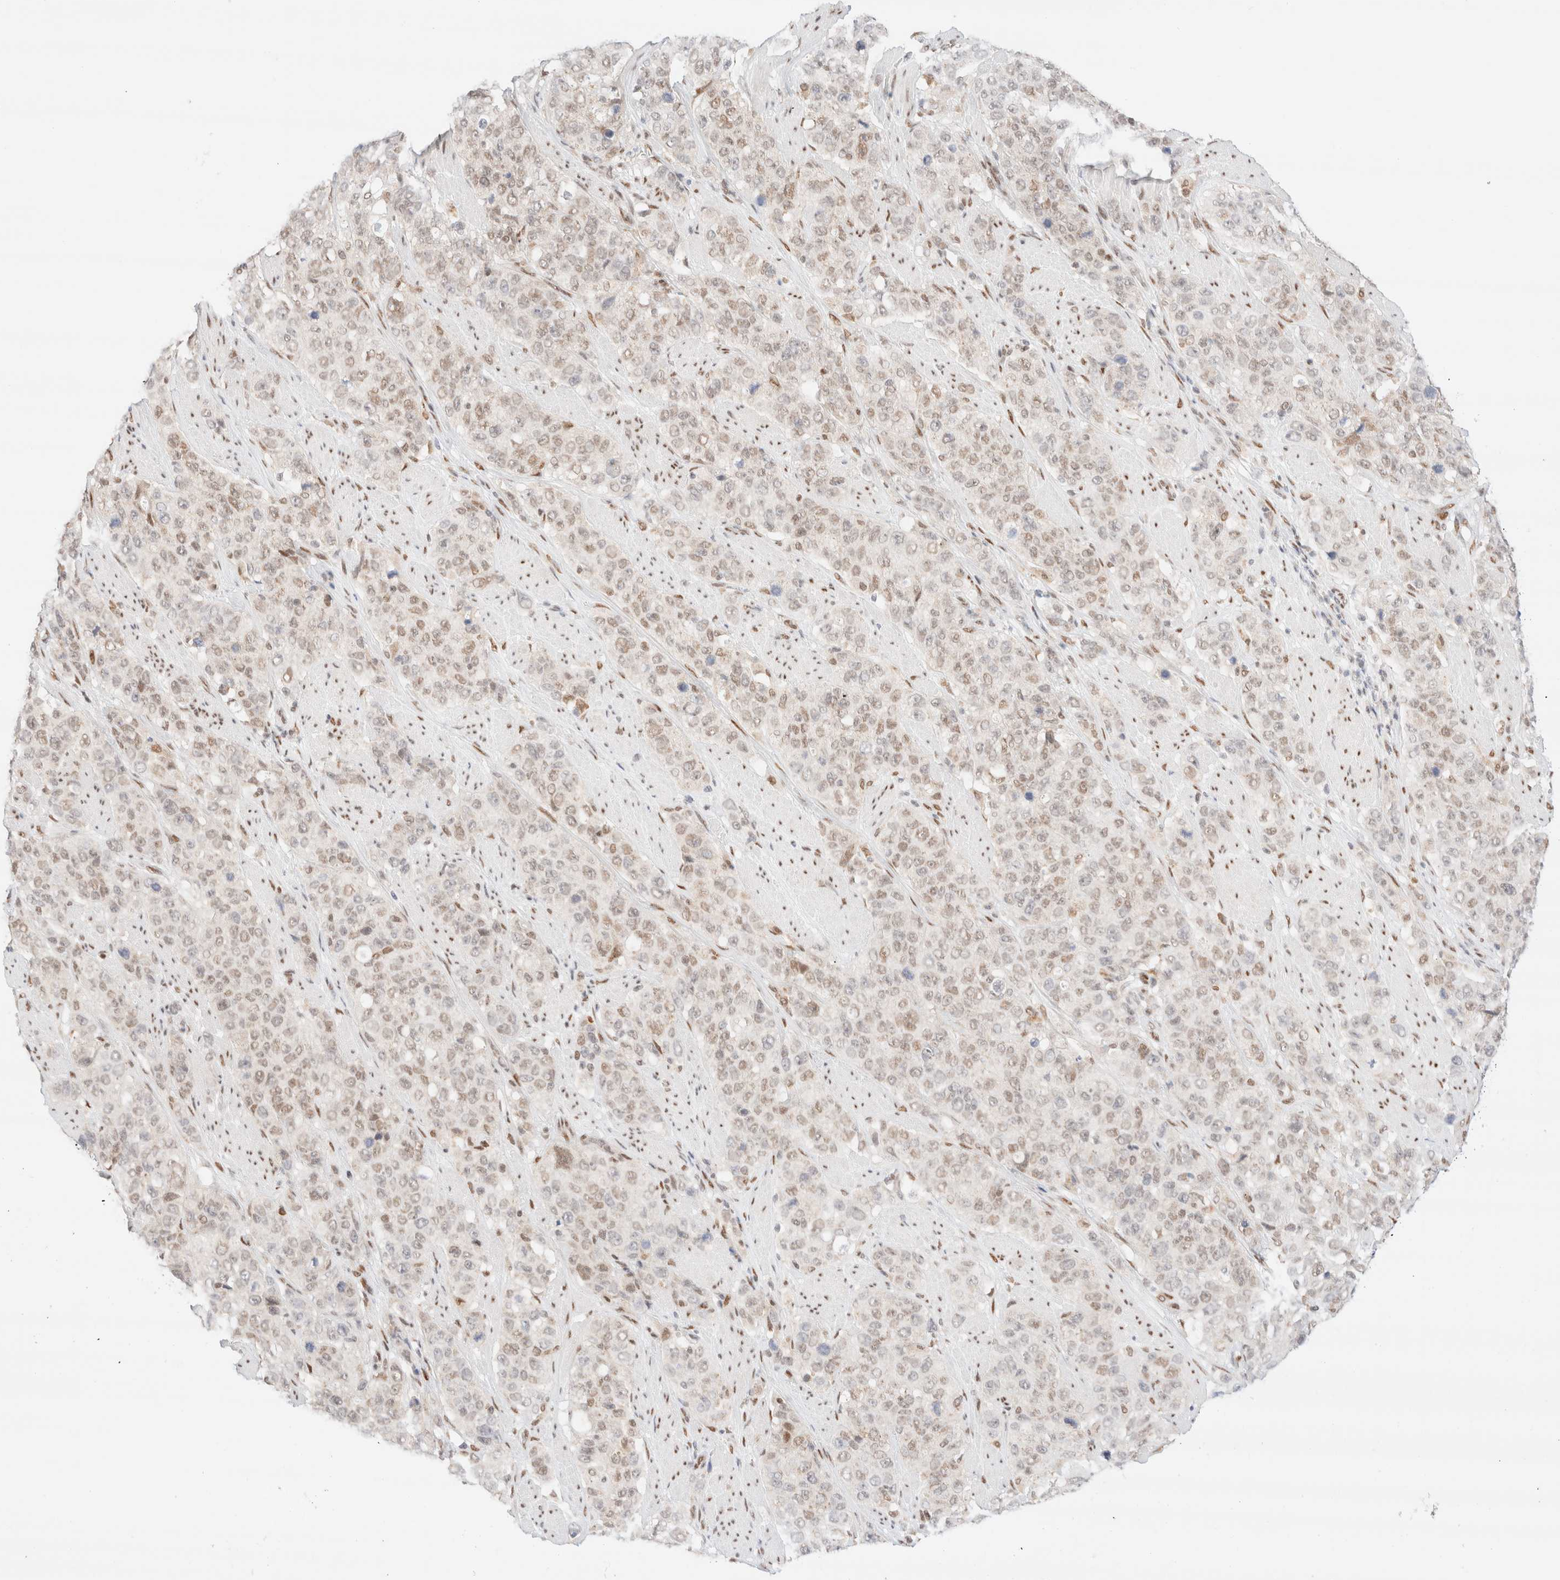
{"staining": {"intensity": "weak", "quantity": ">75%", "location": "nuclear"}, "tissue": "stomach cancer", "cell_type": "Tumor cells", "image_type": "cancer", "snomed": [{"axis": "morphology", "description": "Adenocarcinoma, NOS"}, {"axis": "topography", "description": "Stomach"}], "caption": "Immunohistochemical staining of human stomach cancer exhibits low levels of weak nuclear staining in approximately >75% of tumor cells. (DAB IHC, brown staining for protein, blue staining for nuclei).", "gene": "CIC", "patient": {"sex": "male", "age": 48}}